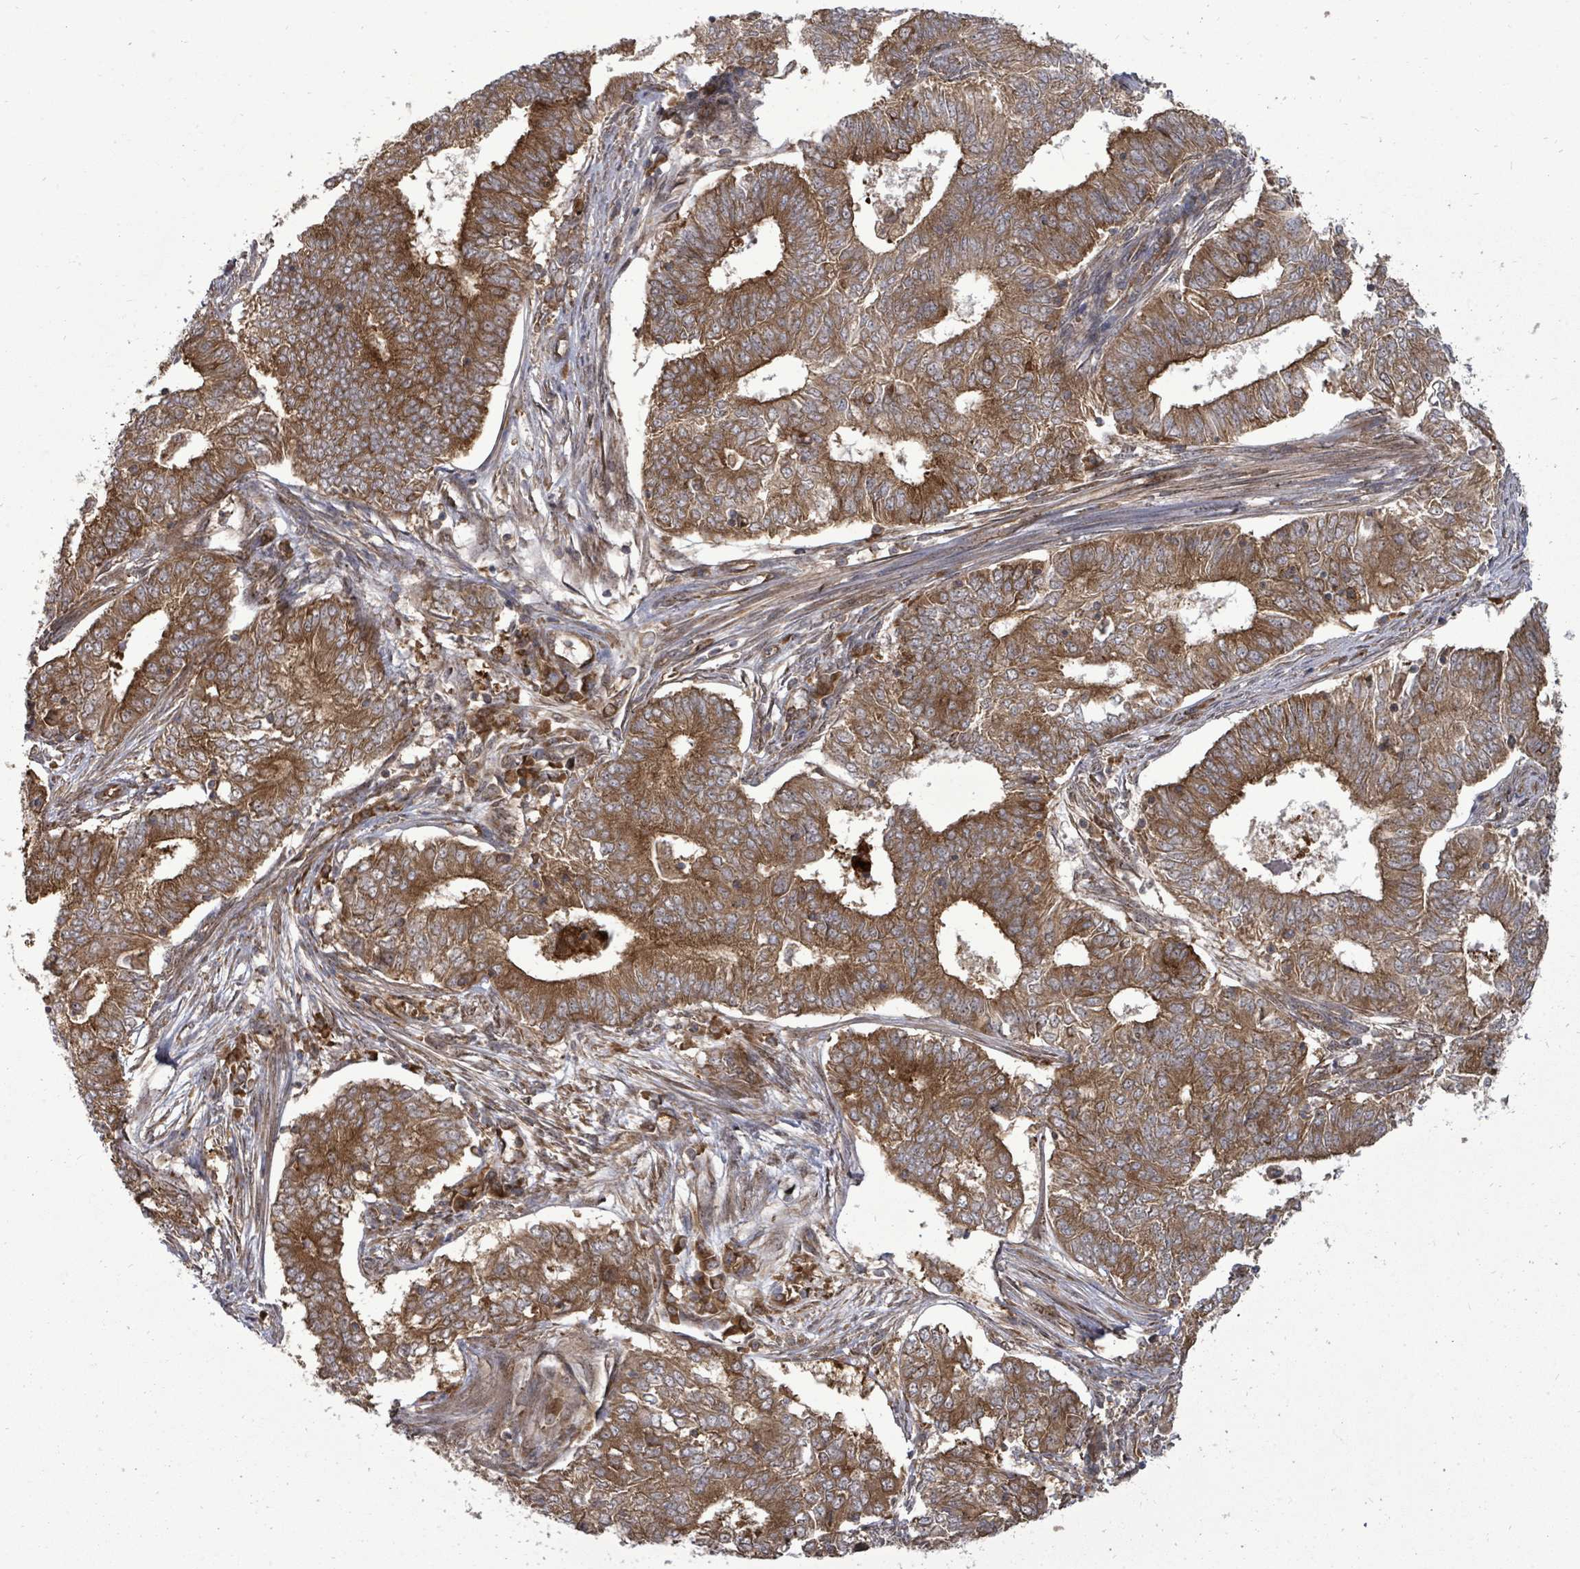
{"staining": {"intensity": "strong", "quantity": ">75%", "location": "cytoplasmic/membranous"}, "tissue": "endometrial cancer", "cell_type": "Tumor cells", "image_type": "cancer", "snomed": [{"axis": "morphology", "description": "Adenocarcinoma, NOS"}, {"axis": "topography", "description": "Endometrium"}], "caption": "Immunohistochemistry (IHC) image of endometrial cancer (adenocarcinoma) stained for a protein (brown), which displays high levels of strong cytoplasmic/membranous expression in approximately >75% of tumor cells.", "gene": "EIF3C", "patient": {"sex": "female", "age": 62}}